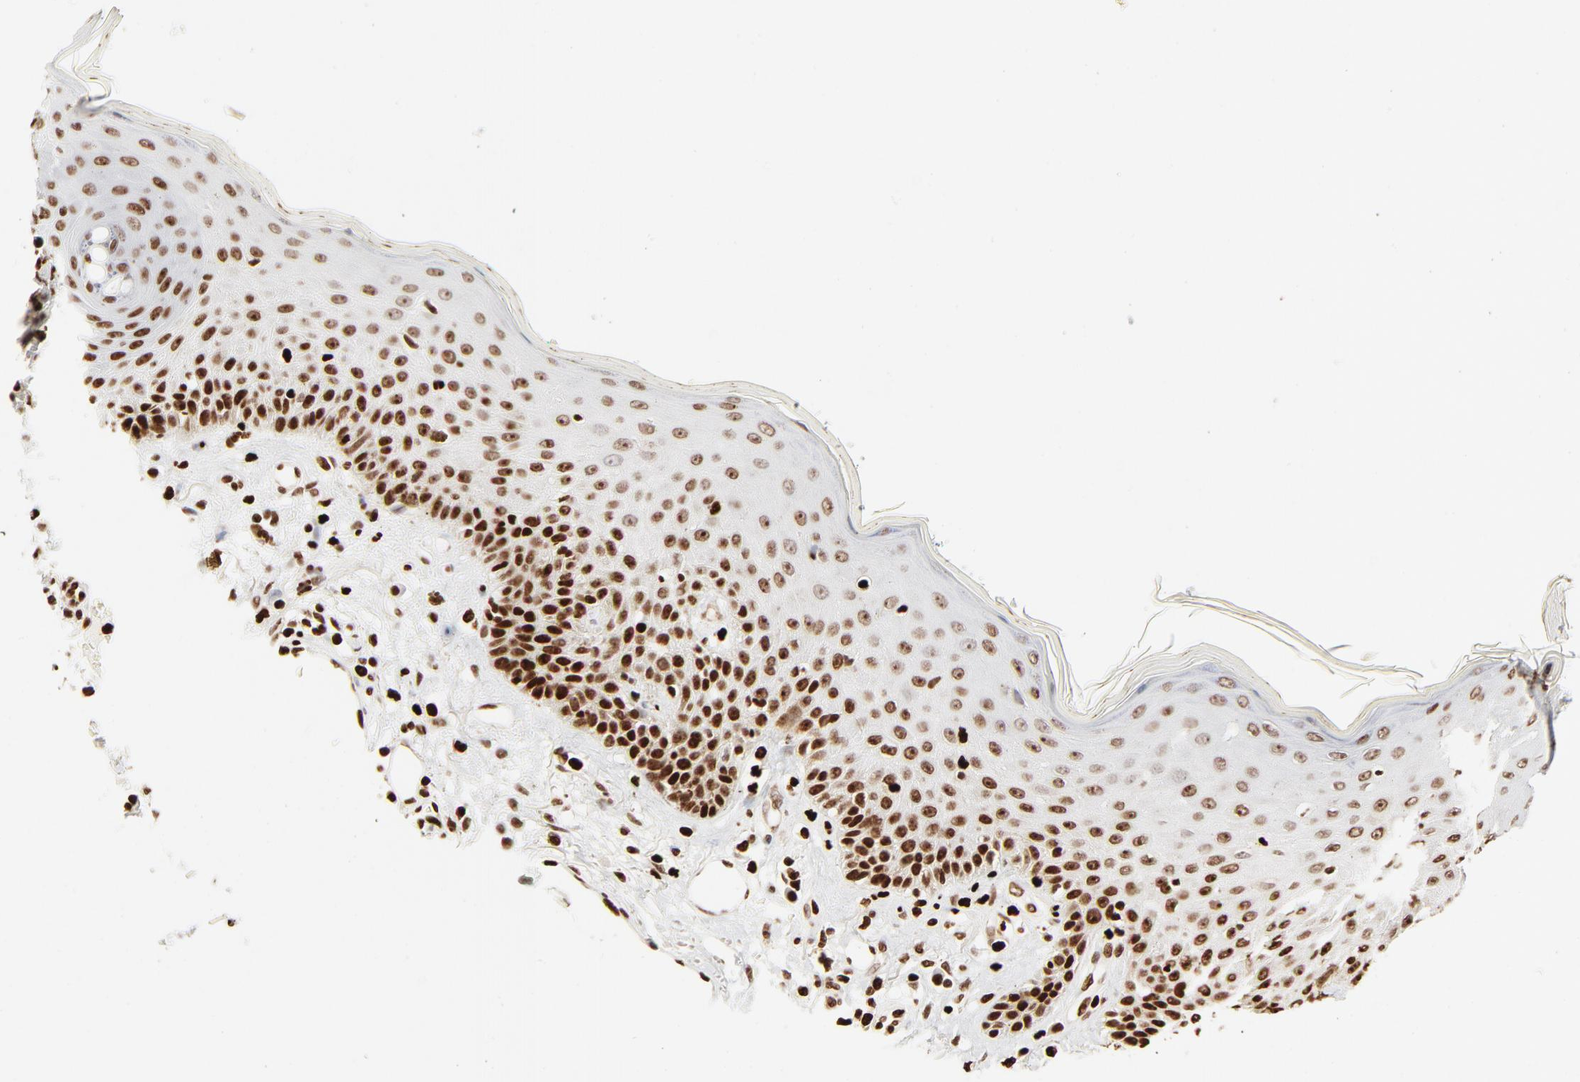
{"staining": {"intensity": "strong", "quantity": ">75%", "location": "nuclear"}, "tissue": "skin cancer", "cell_type": "Tumor cells", "image_type": "cancer", "snomed": [{"axis": "morphology", "description": "Squamous cell carcinoma, NOS"}, {"axis": "topography", "description": "Skin"}], "caption": "Immunohistochemistry histopathology image of neoplastic tissue: human squamous cell carcinoma (skin) stained using immunohistochemistry (IHC) reveals high levels of strong protein expression localized specifically in the nuclear of tumor cells, appearing as a nuclear brown color.", "gene": "HMGB2", "patient": {"sex": "female", "age": 59}}